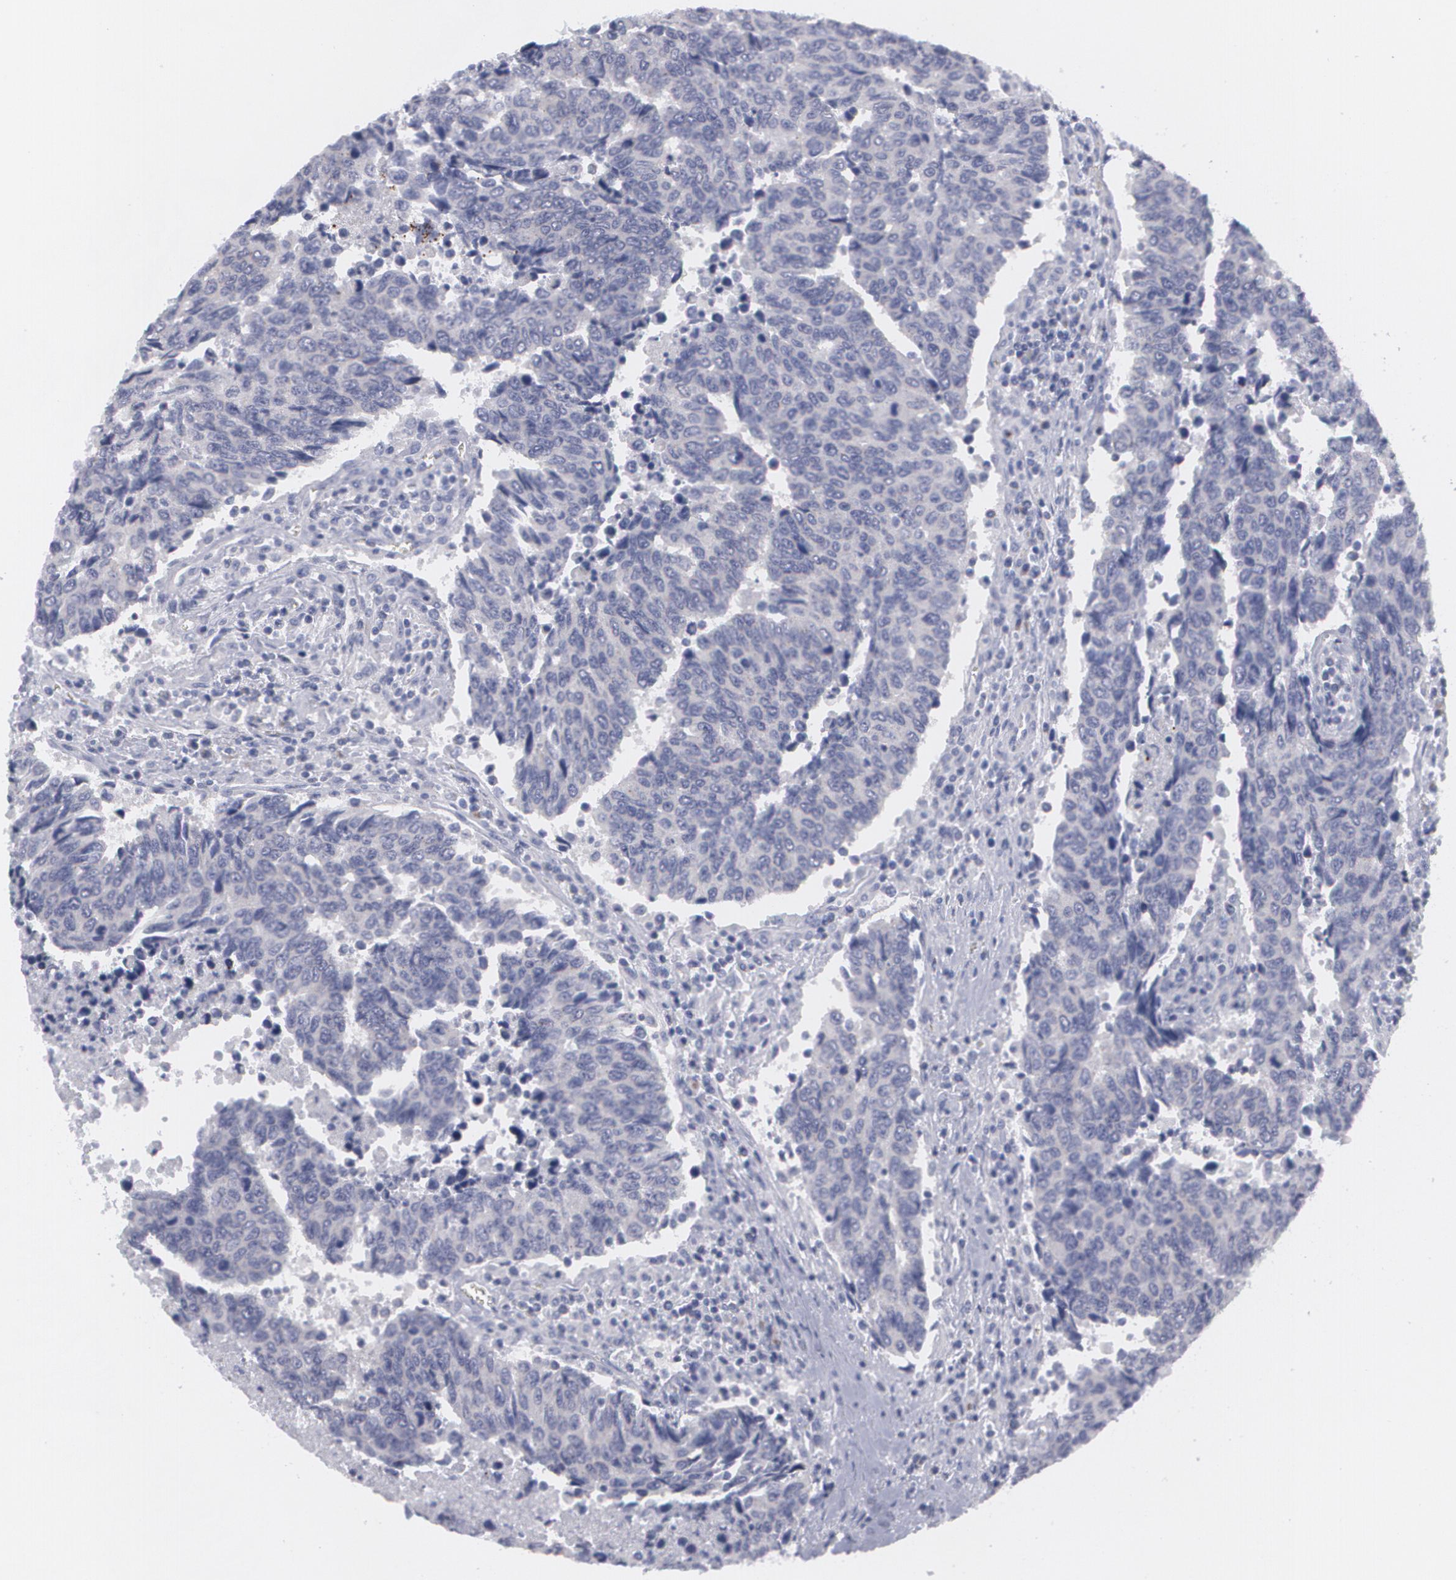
{"staining": {"intensity": "negative", "quantity": "none", "location": "none"}, "tissue": "urothelial cancer", "cell_type": "Tumor cells", "image_type": "cancer", "snomed": [{"axis": "morphology", "description": "Urothelial carcinoma, High grade"}, {"axis": "topography", "description": "Urinary bladder"}], "caption": "Immunohistochemistry (IHC) photomicrograph of neoplastic tissue: urothelial carcinoma (high-grade) stained with DAB exhibits no significant protein positivity in tumor cells.", "gene": "MBNL3", "patient": {"sex": "male", "age": 86}}